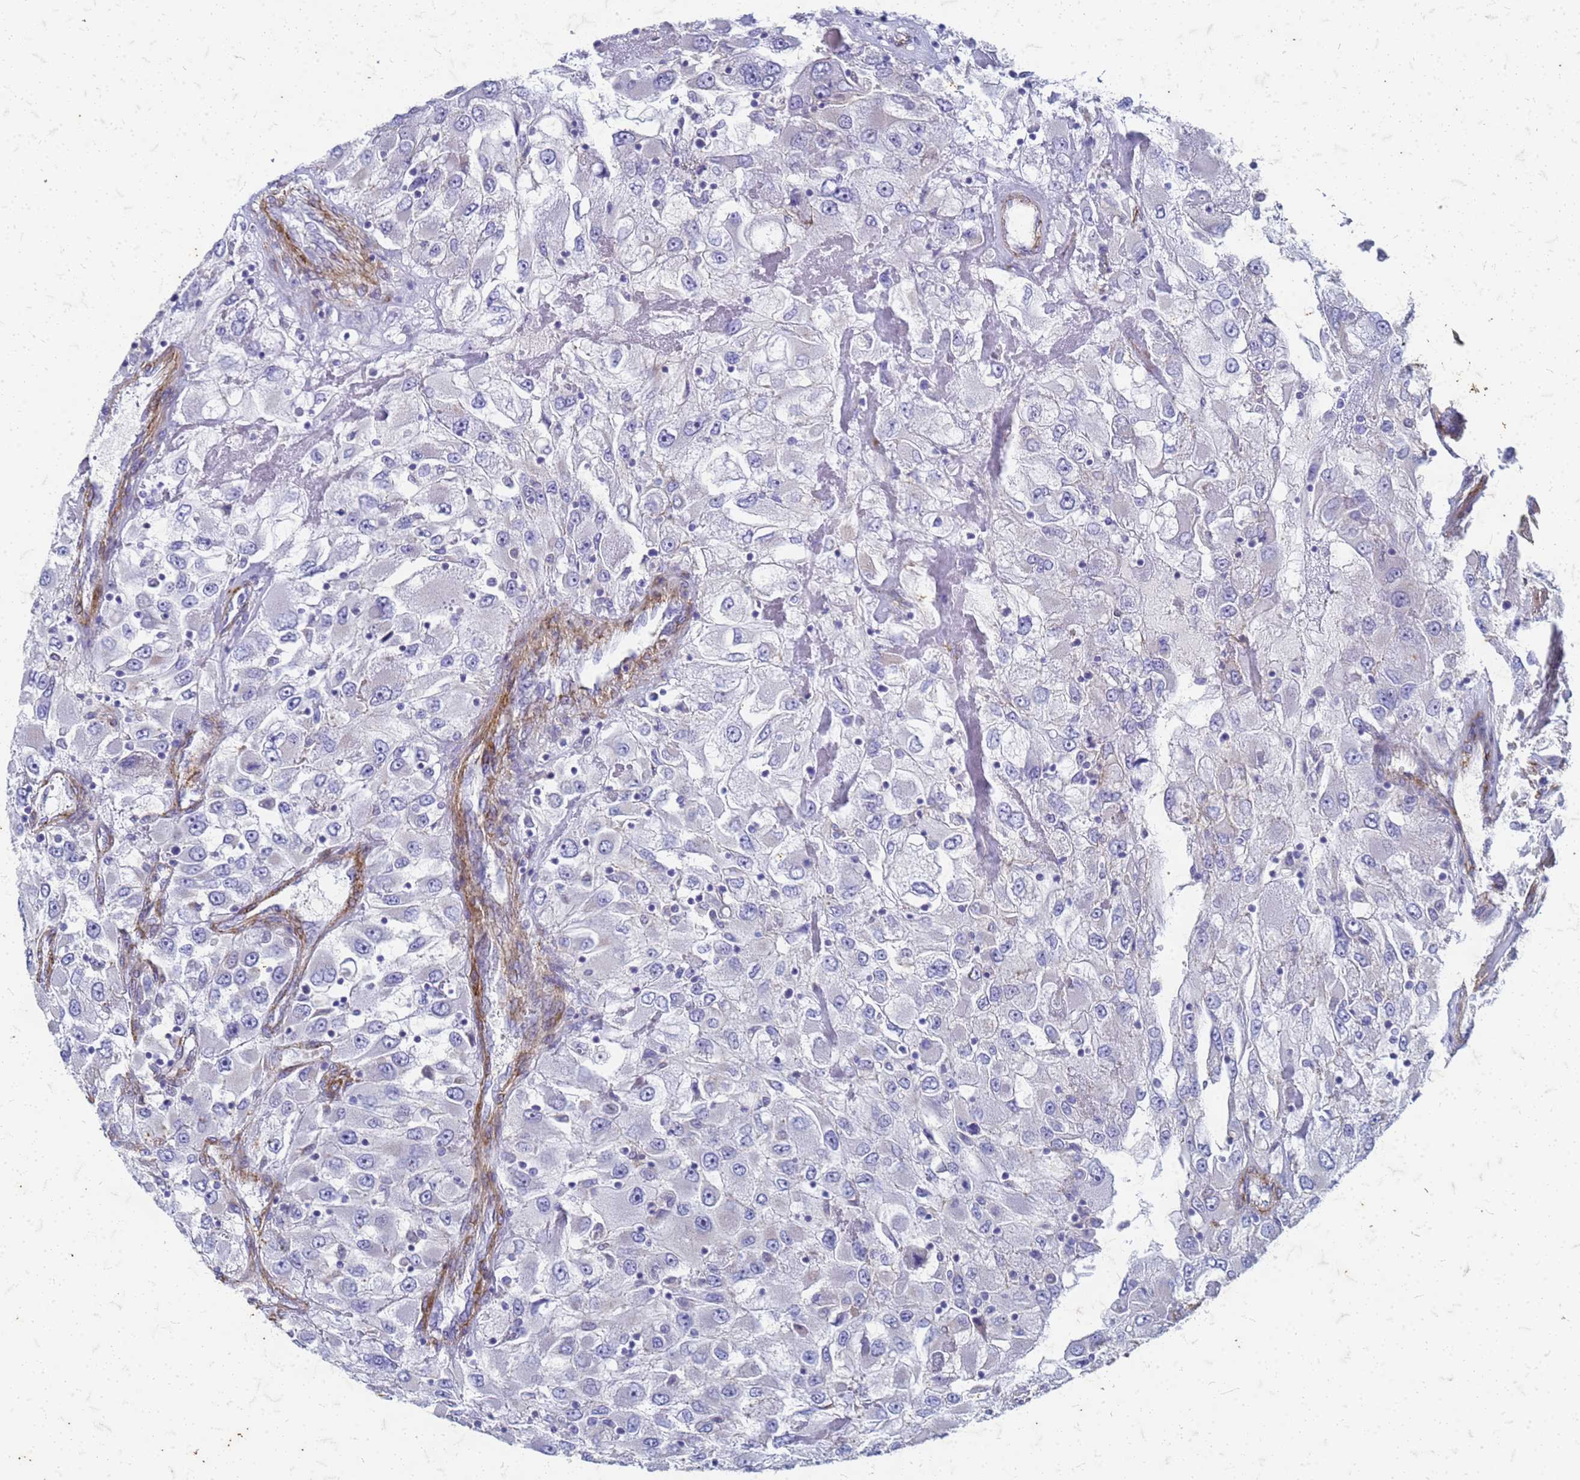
{"staining": {"intensity": "negative", "quantity": "none", "location": "none"}, "tissue": "renal cancer", "cell_type": "Tumor cells", "image_type": "cancer", "snomed": [{"axis": "morphology", "description": "Adenocarcinoma, NOS"}, {"axis": "topography", "description": "Kidney"}], "caption": "High magnification brightfield microscopy of adenocarcinoma (renal) stained with DAB (brown) and counterstained with hematoxylin (blue): tumor cells show no significant positivity.", "gene": "TRIM64B", "patient": {"sex": "female", "age": 52}}